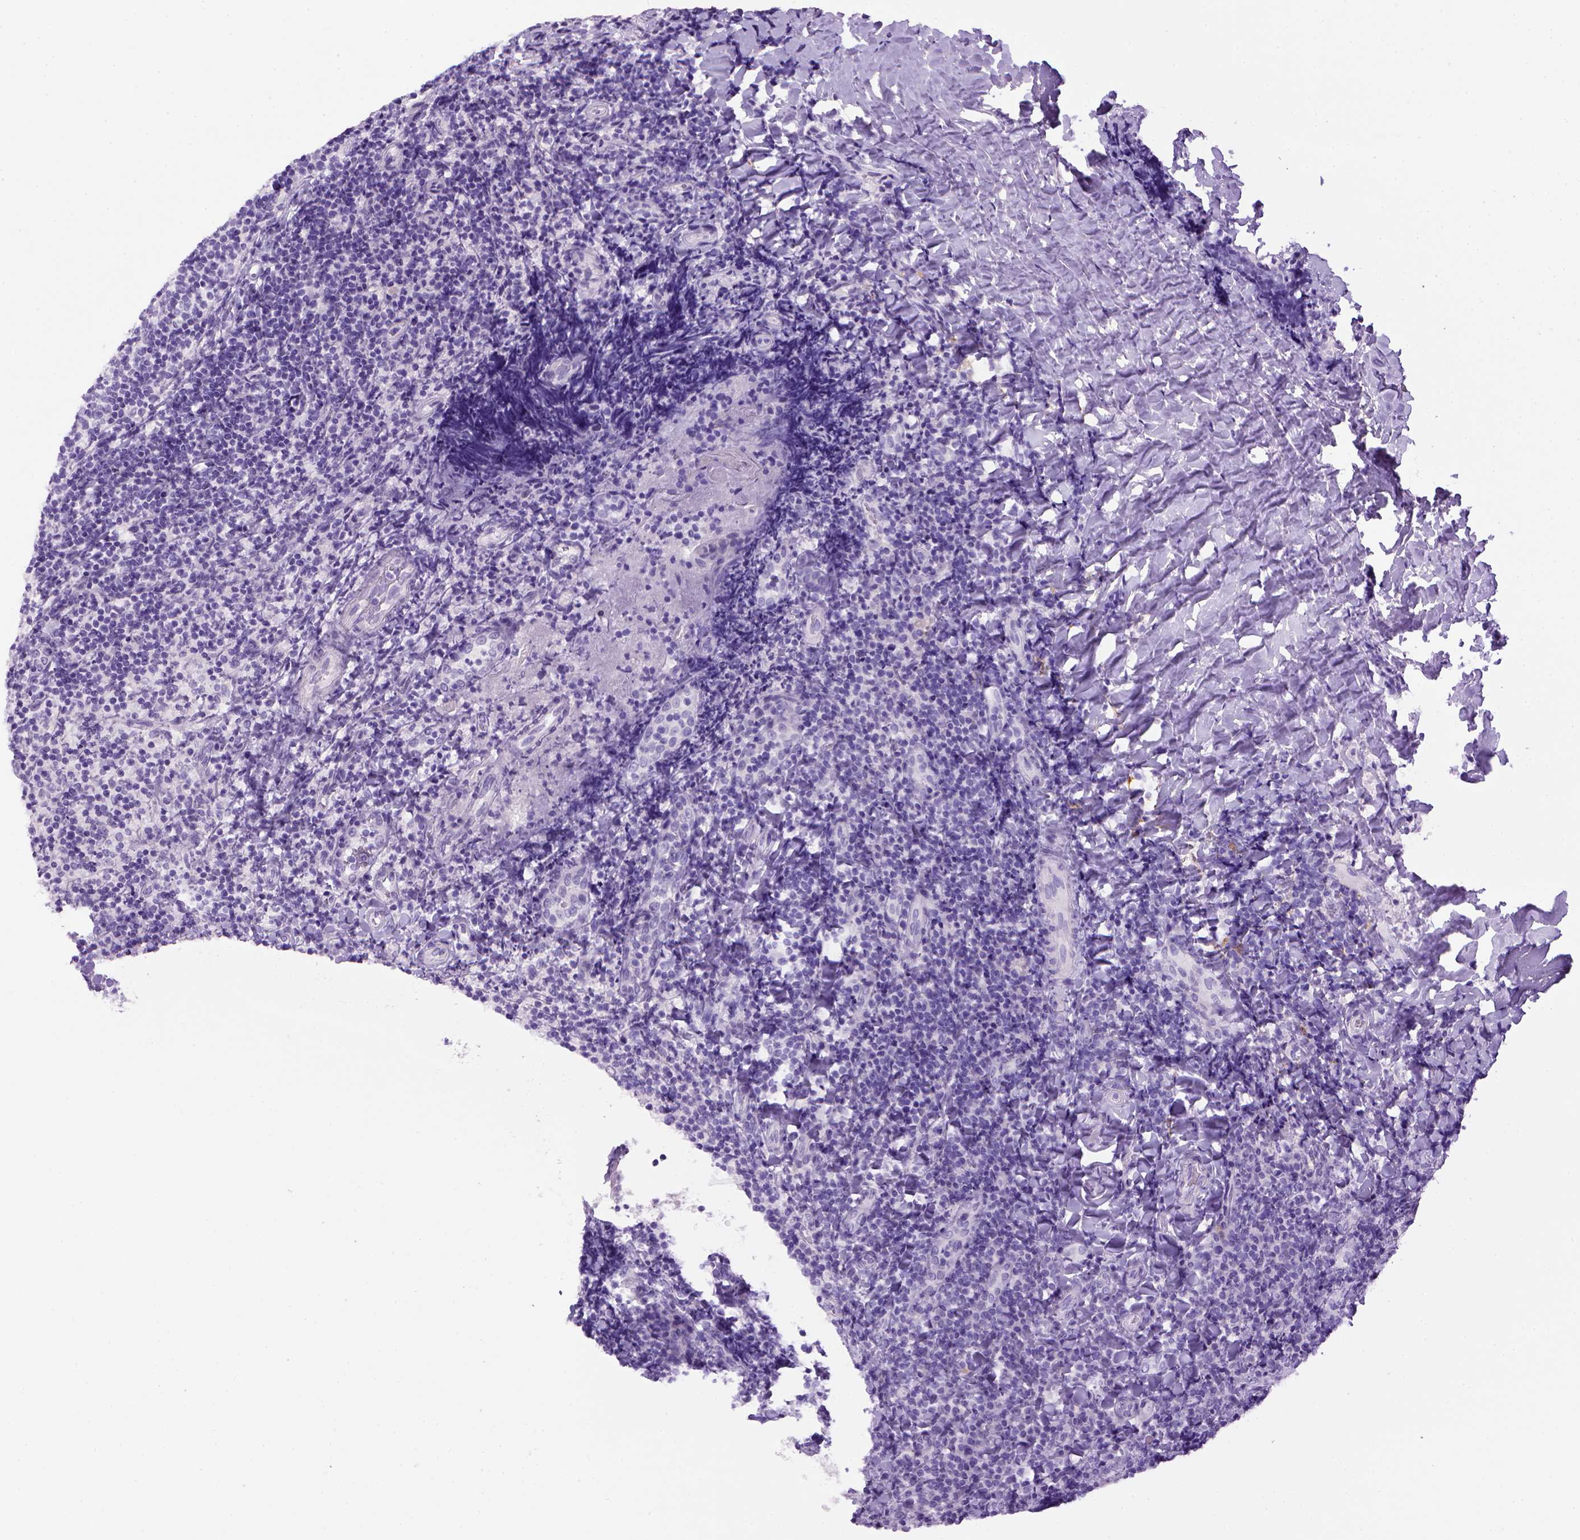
{"staining": {"intensity": "negative", "quantity": "none", "location": "none"}, "tissue": "tonsil", "cell_type": "Germinal center cells", "image_type": "normal", "snomed": [{"axis": "morphology", "description": "Normal tissue, NOS"}, {"axis": "topography", "description": "Tonsil"}], "caption": "Immunohistochemistry of unremarkable tonsil exhibits no positivity in germinal center cells.", "gene": "SGCG", "patient": {"sex": "female", "age": 10}}